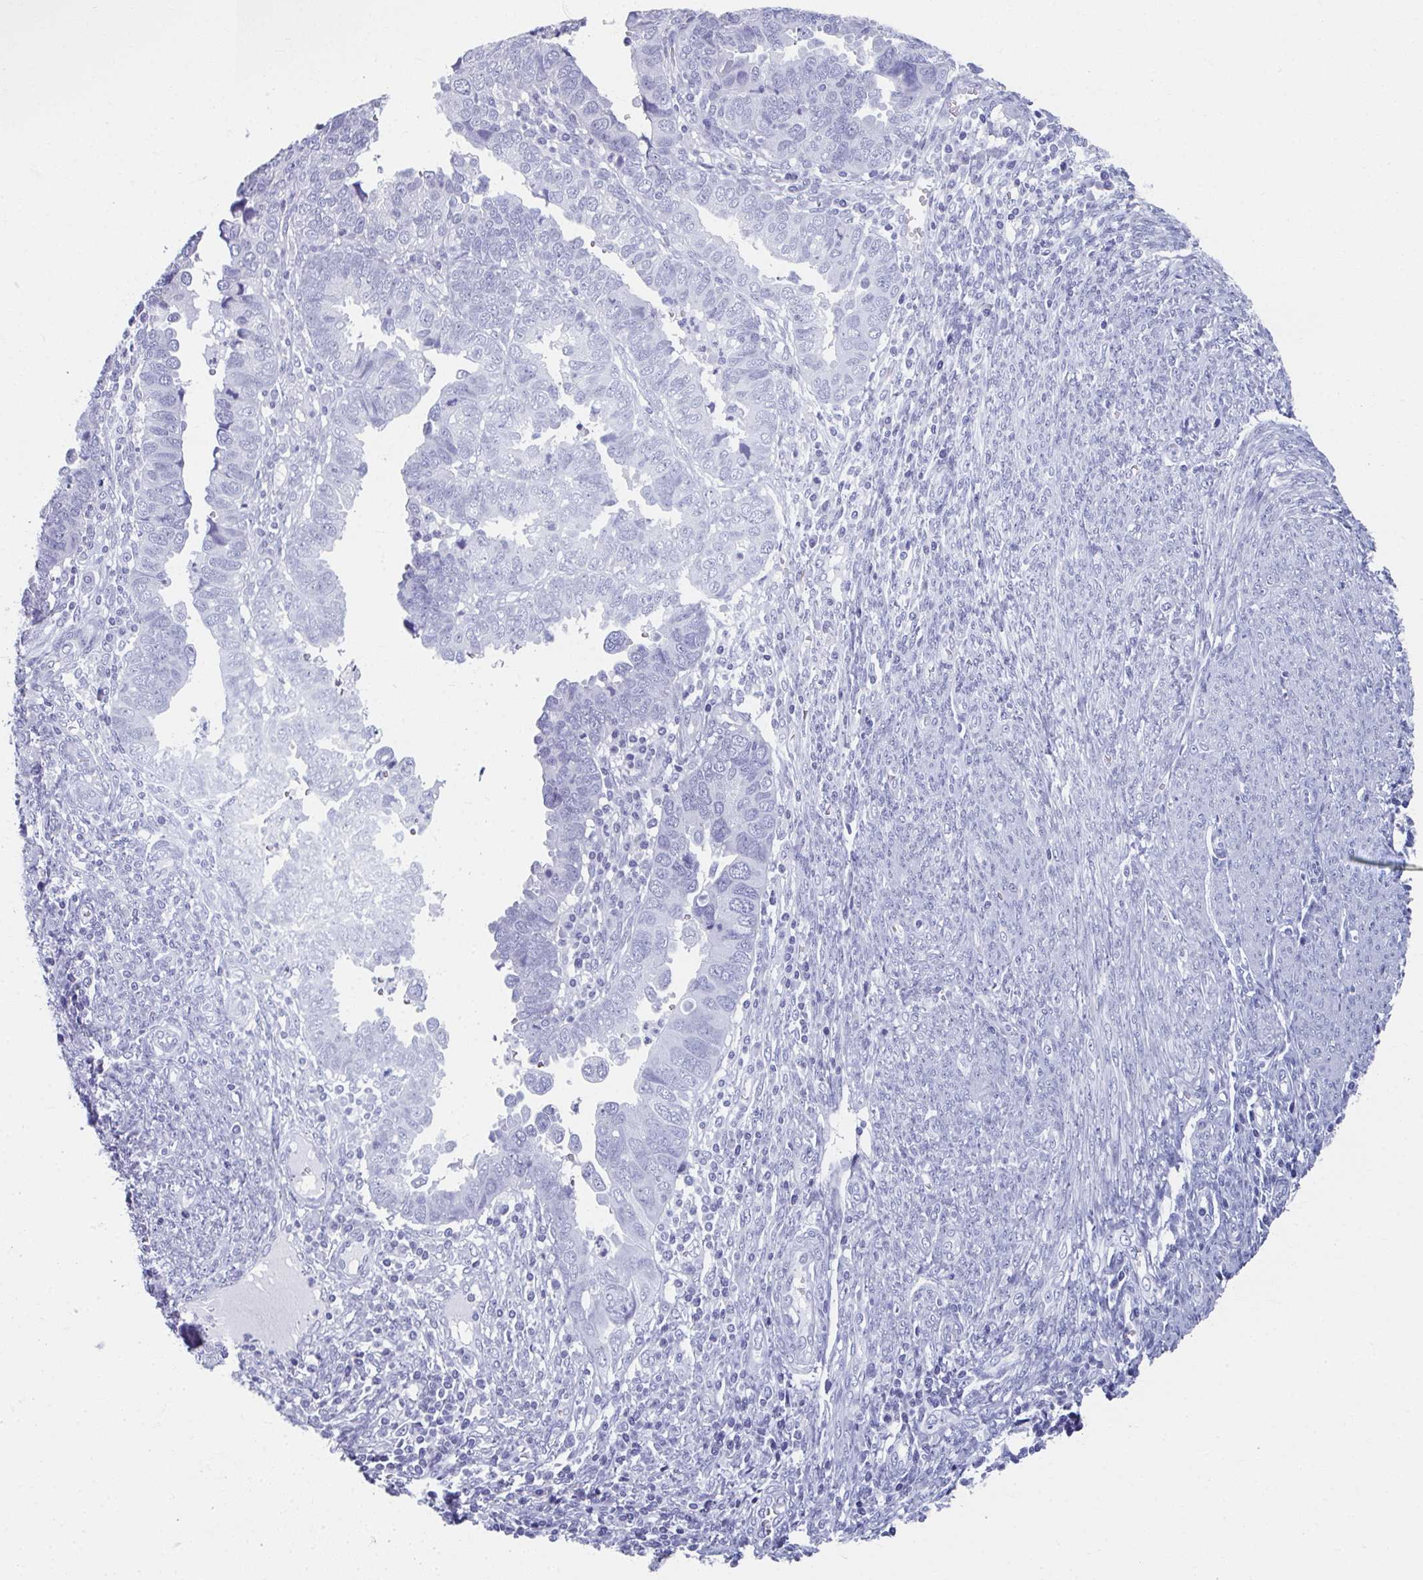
{"staining": {"intensity": "negative", "quantity": "none", "location": "none"}, "tissue": "endometrial cancer", "cell_type": "Tumor cells", "image_type": "cancer", "snomed": [{"axis": "morphology", "description": "Adenocarcinoma, NOS"}, {"axis": "topography", "description": "Endometrium"}], "caption": "High magnification brightfield microscopy of endometrial cancer stained with DAB (brown) and counterstained with hematoxylin (blue): tumor cells show no significant staining.", "gene": "GHRL", "patient": {"sex": "female", "age": 79}}